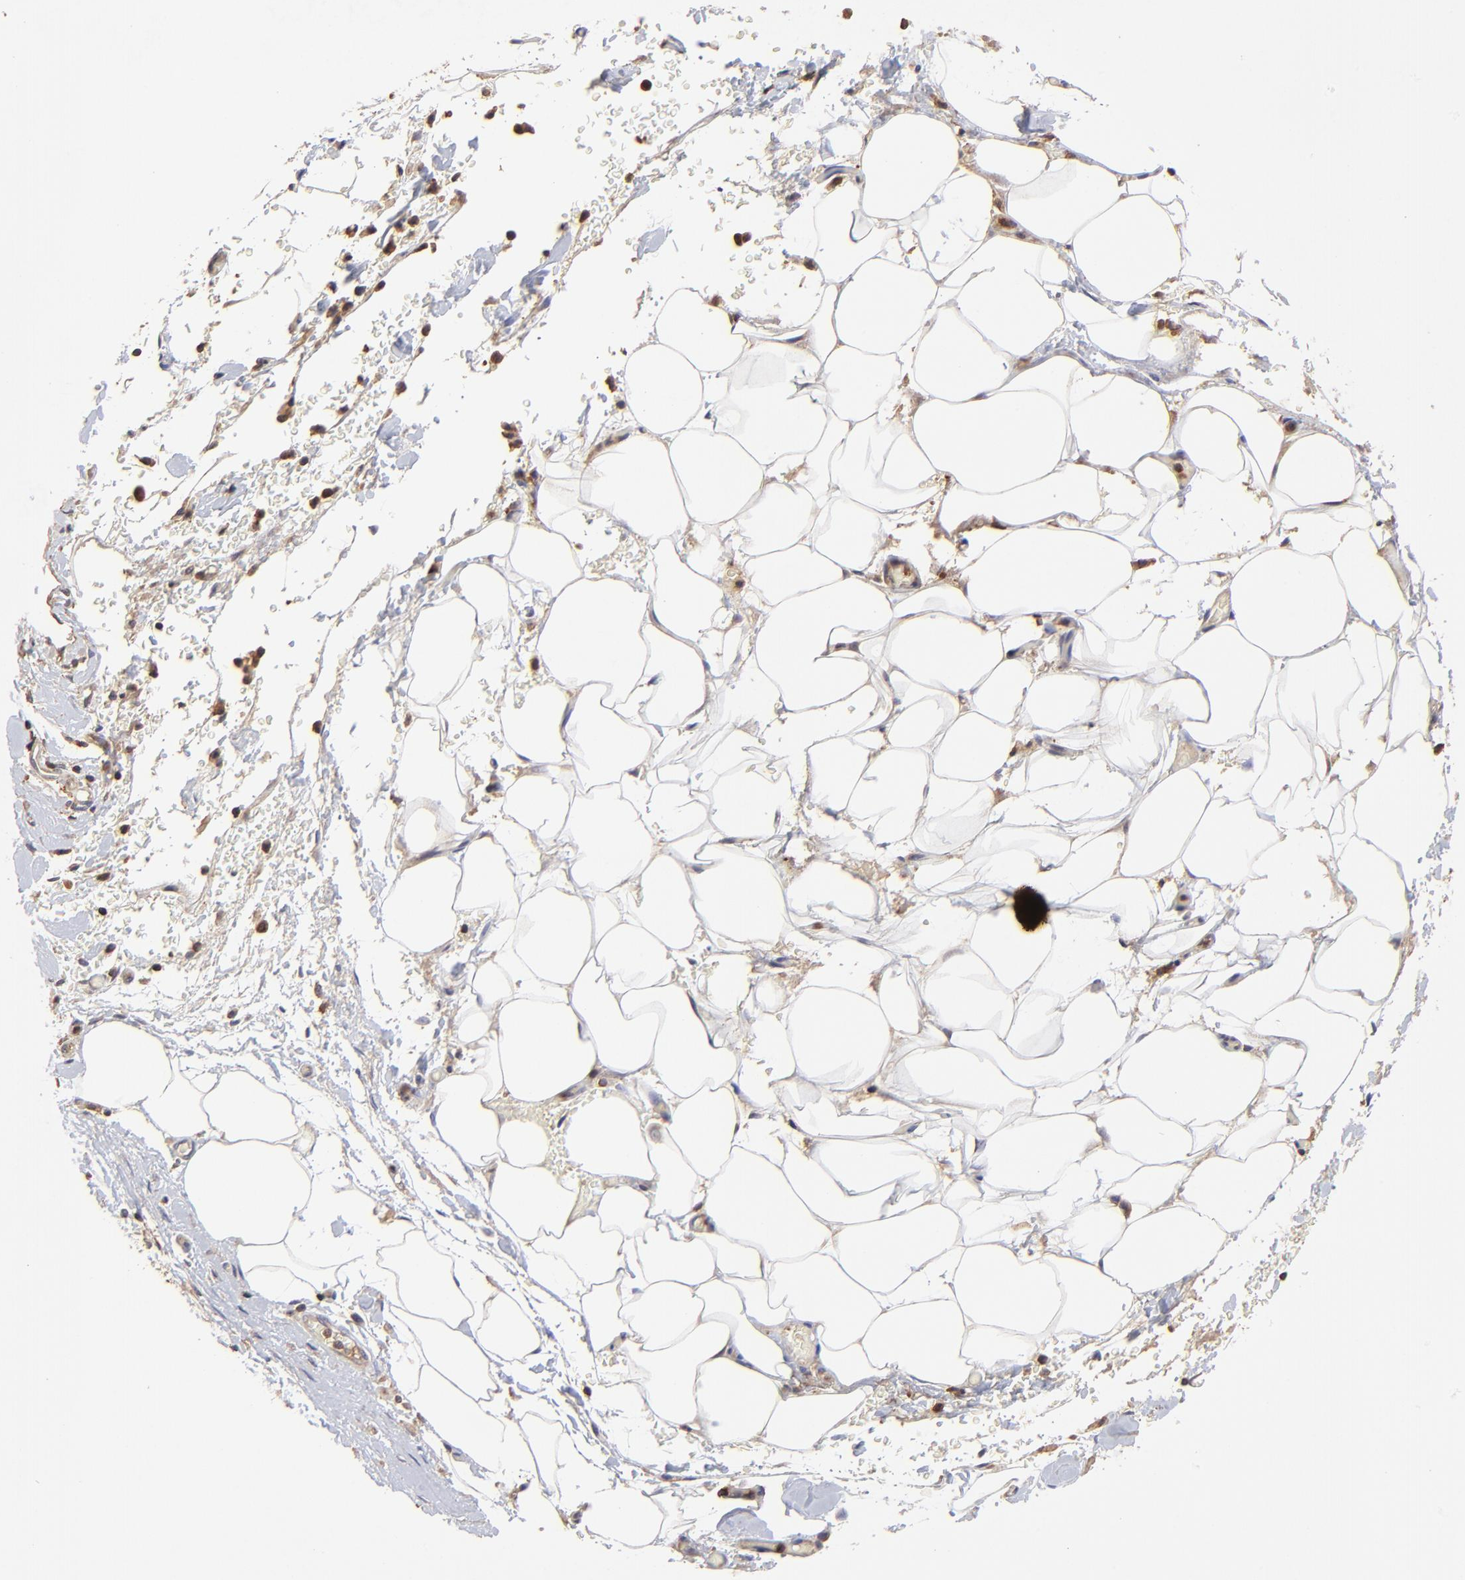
{"staining": {"intensity": "moderate", "quantity": ">75%", "location": "cytoplasmic/membranous"}, "tissue": "pancreatic cancer", "cell_type": "Tumor cells", "image_type": "cancer", "snomed": [{"axis": "morphology", "description": "Adenocarcinoma, NOS"}, {"axis": "topography", "description": "Pancreas"}], "caption": "Pancreatic cancer (adenocarcinoma) stained with a brown dye displays moderate cytoplasmic/membranous positive expression in about >75% of tumor cells.", "gene": "STON2", "patient": {"sex": "female", "age": 64}}